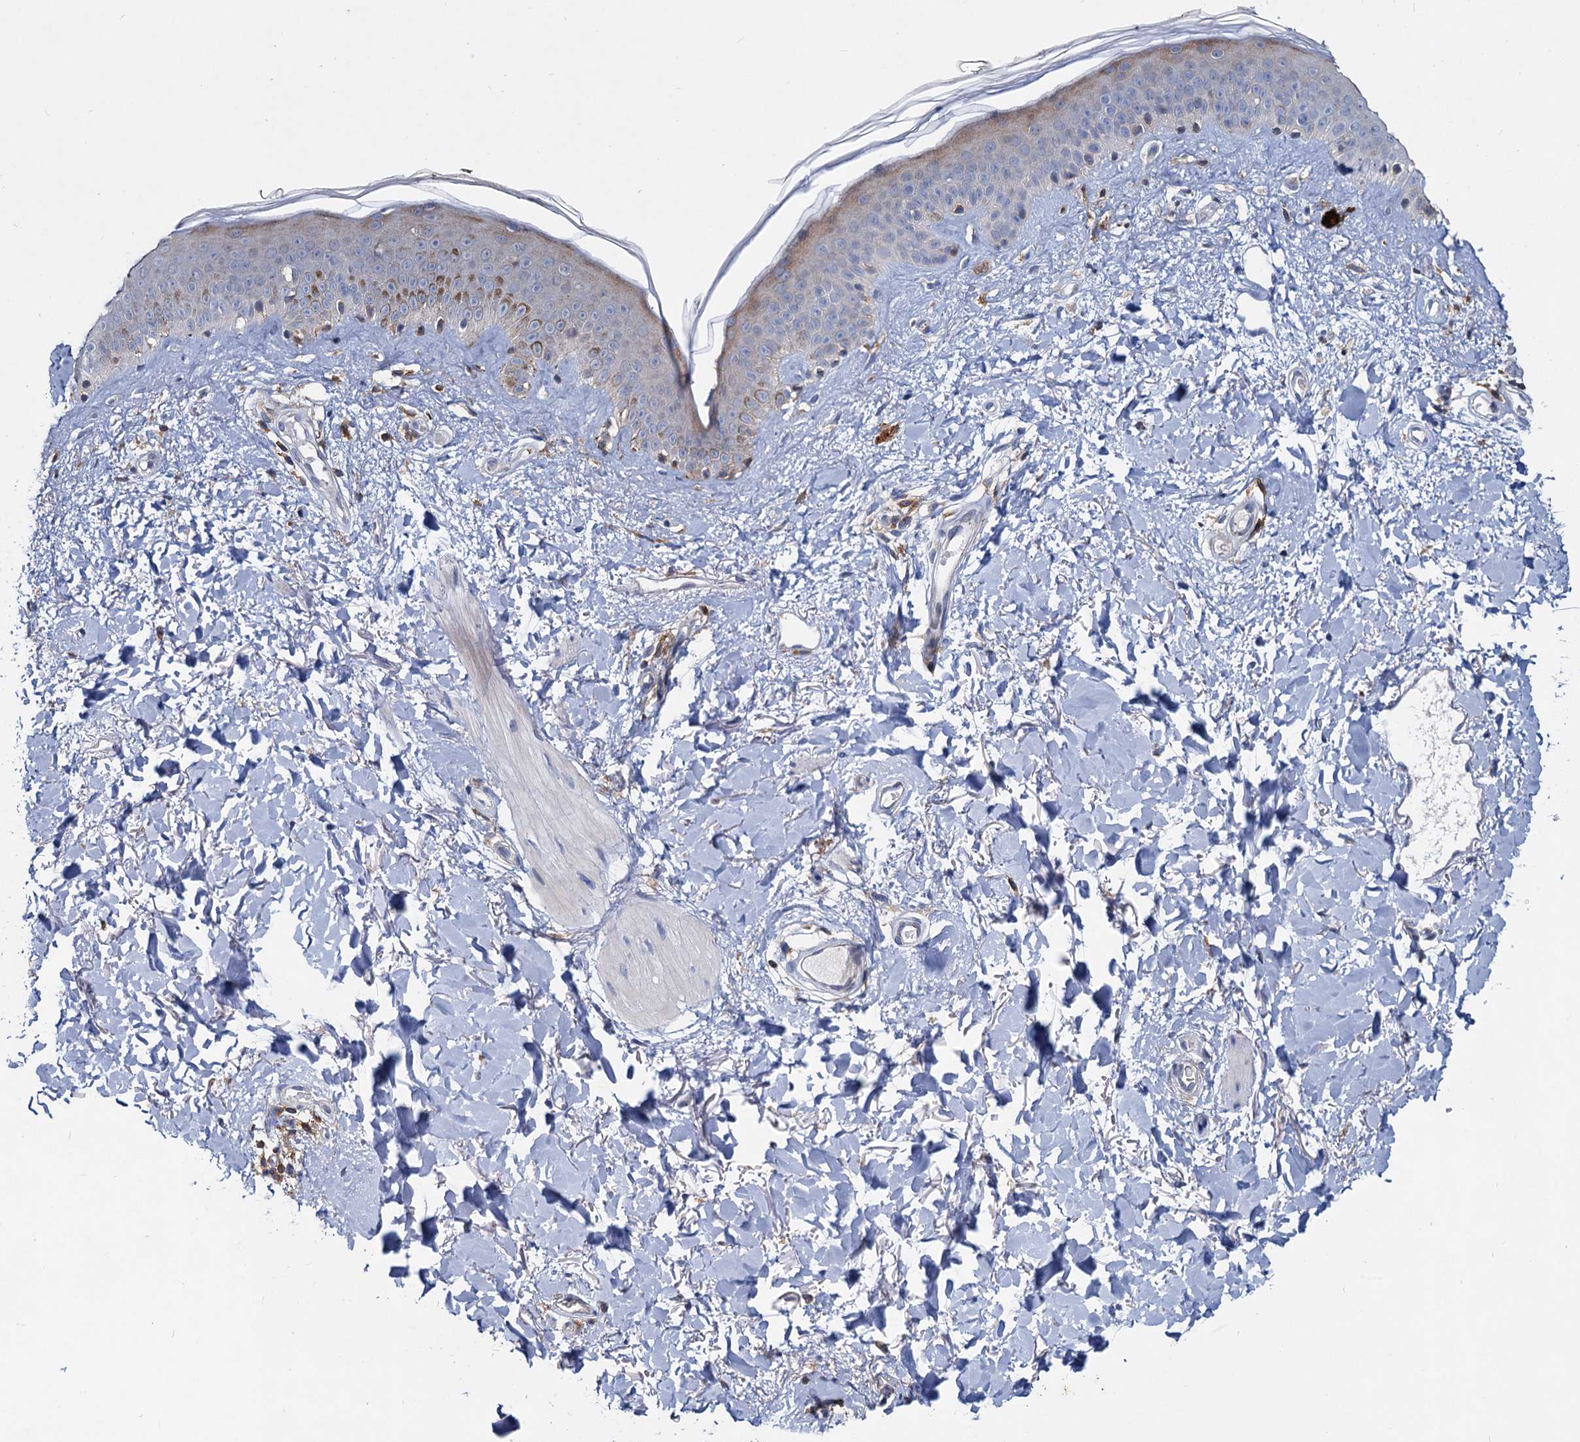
{"staining": {"intensity": "weak", "quantity": "25%-75%", "location": "cytoplasmic/membranous"}, "tissue": "skin", "cell_type": "Fibroblasts", "image_type": "normal", "snomed": [{"axis": "morphology", "description": "Normal tissue, NOS"}, {"axis": "topography", "description": "Skin"}], "caption": "Immunohistochemical staining of benign skin shows 25%-75% levels of weak cytoplasmic/membranous protein staining in about 25%-75% of fibroblasts. The staining was performed using DAB (3,3'-diaminobenzidine), with brown indicating positive protein expression. Nuclei are stained blue with hematoxylin.", "gene": "LRCH4", "patient": {"sex": "female", "age": 58}}